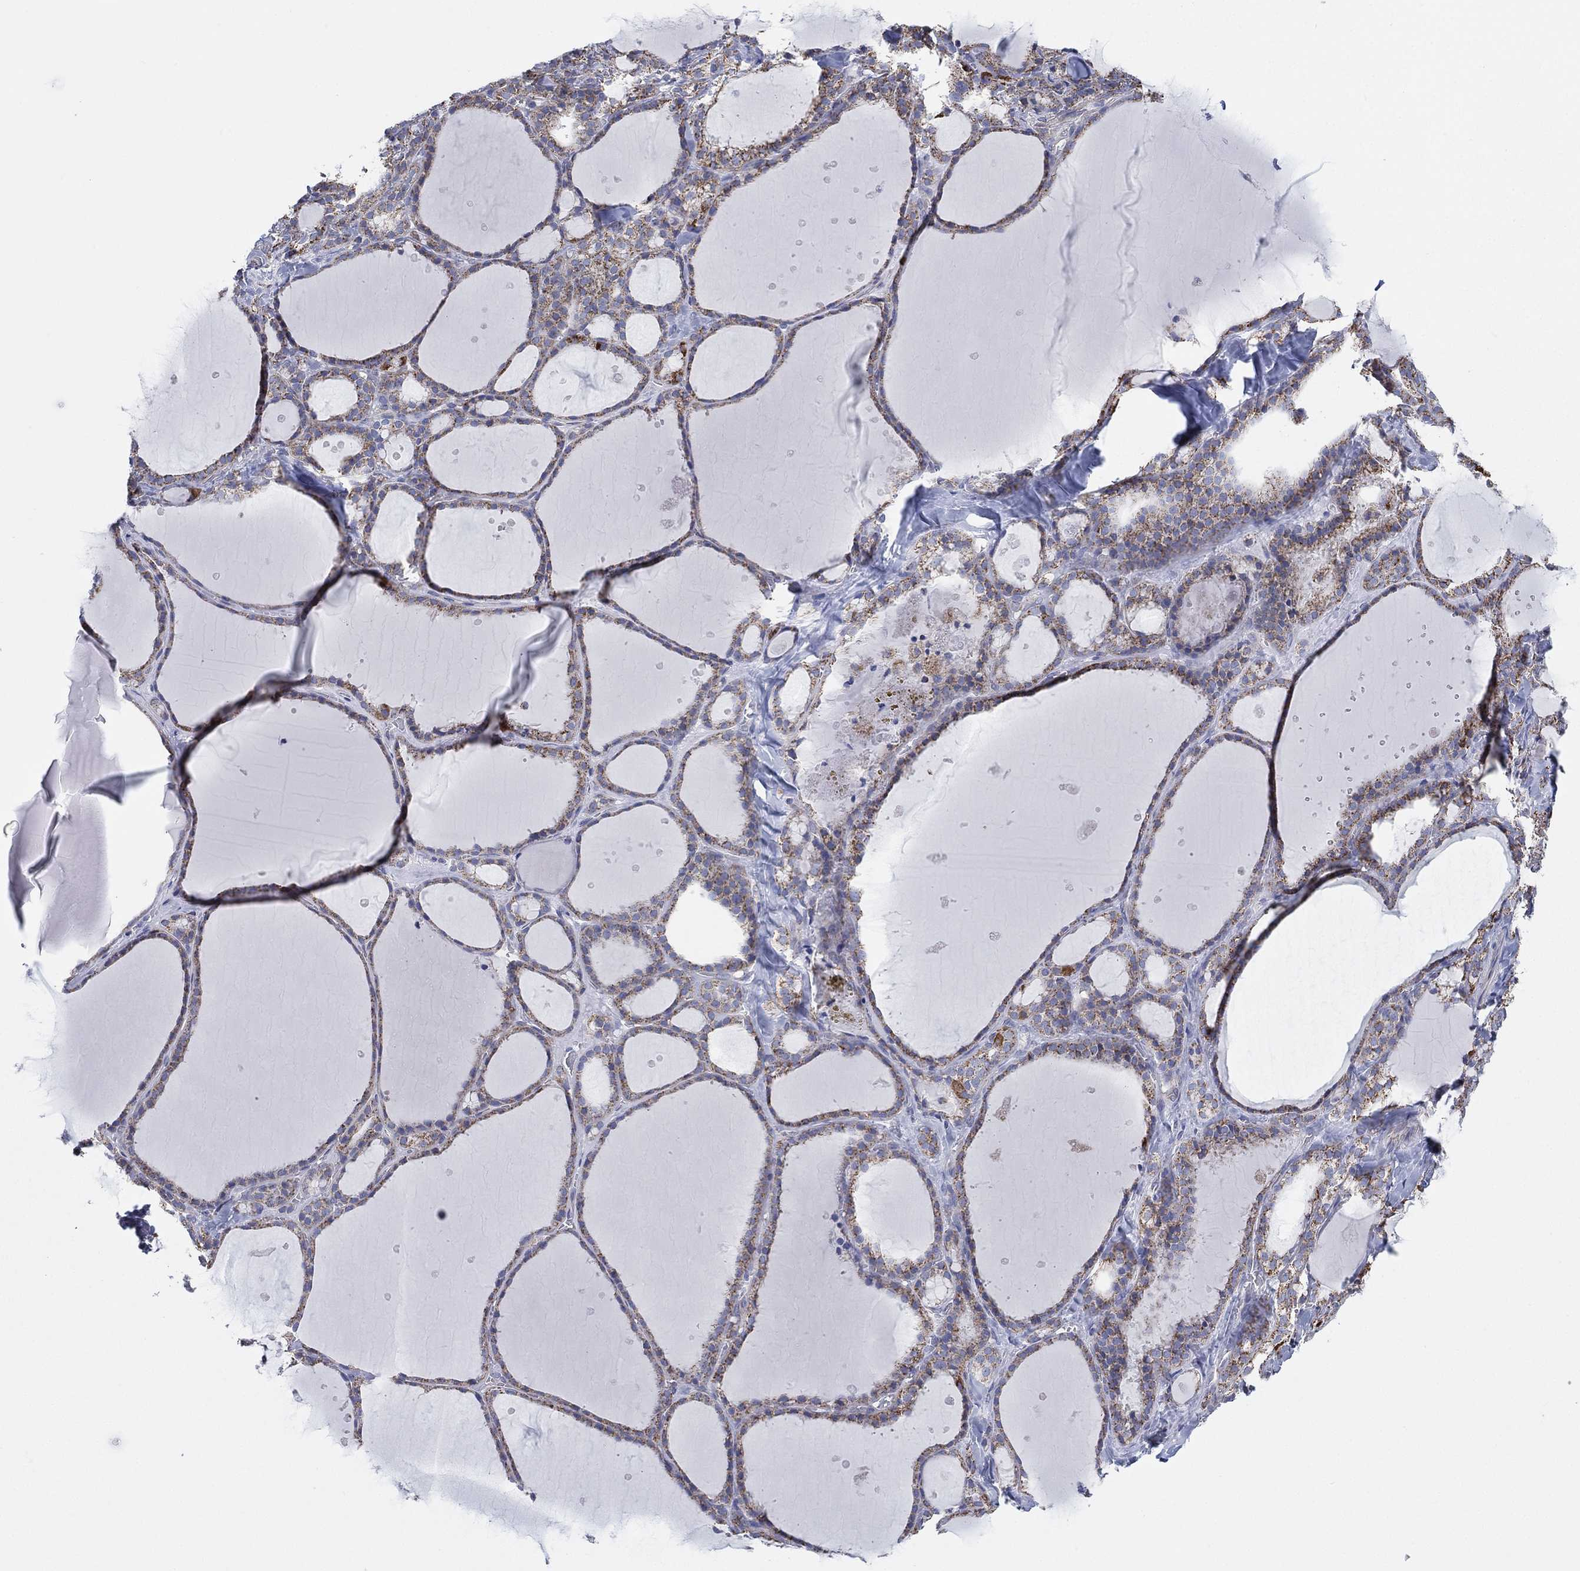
{"staining": {"intensity": "weak", "quantity": "25%-75%", "location": "cytoplasmic/membranous"}, "tissue": "thyroid gland", "cell_type": "Glandular cells", "image_type": "normal", "snomed": [{"axis": "morphology", "description": "Normal tissue, NOS"}, {"axis": "topography", "description": "Thyroid gland"}], "caption": "IHC histopathology image of normal thyroid gland: human thyroid gland stained using IHC displays low levels of weak protein expression localized specifically in the cytoplasmic/membranous of glandular cells, appearing as a cytoplasmic/membranous brown color.", "gene": "INA", "patient": {"sex": "male", "age": 68}}